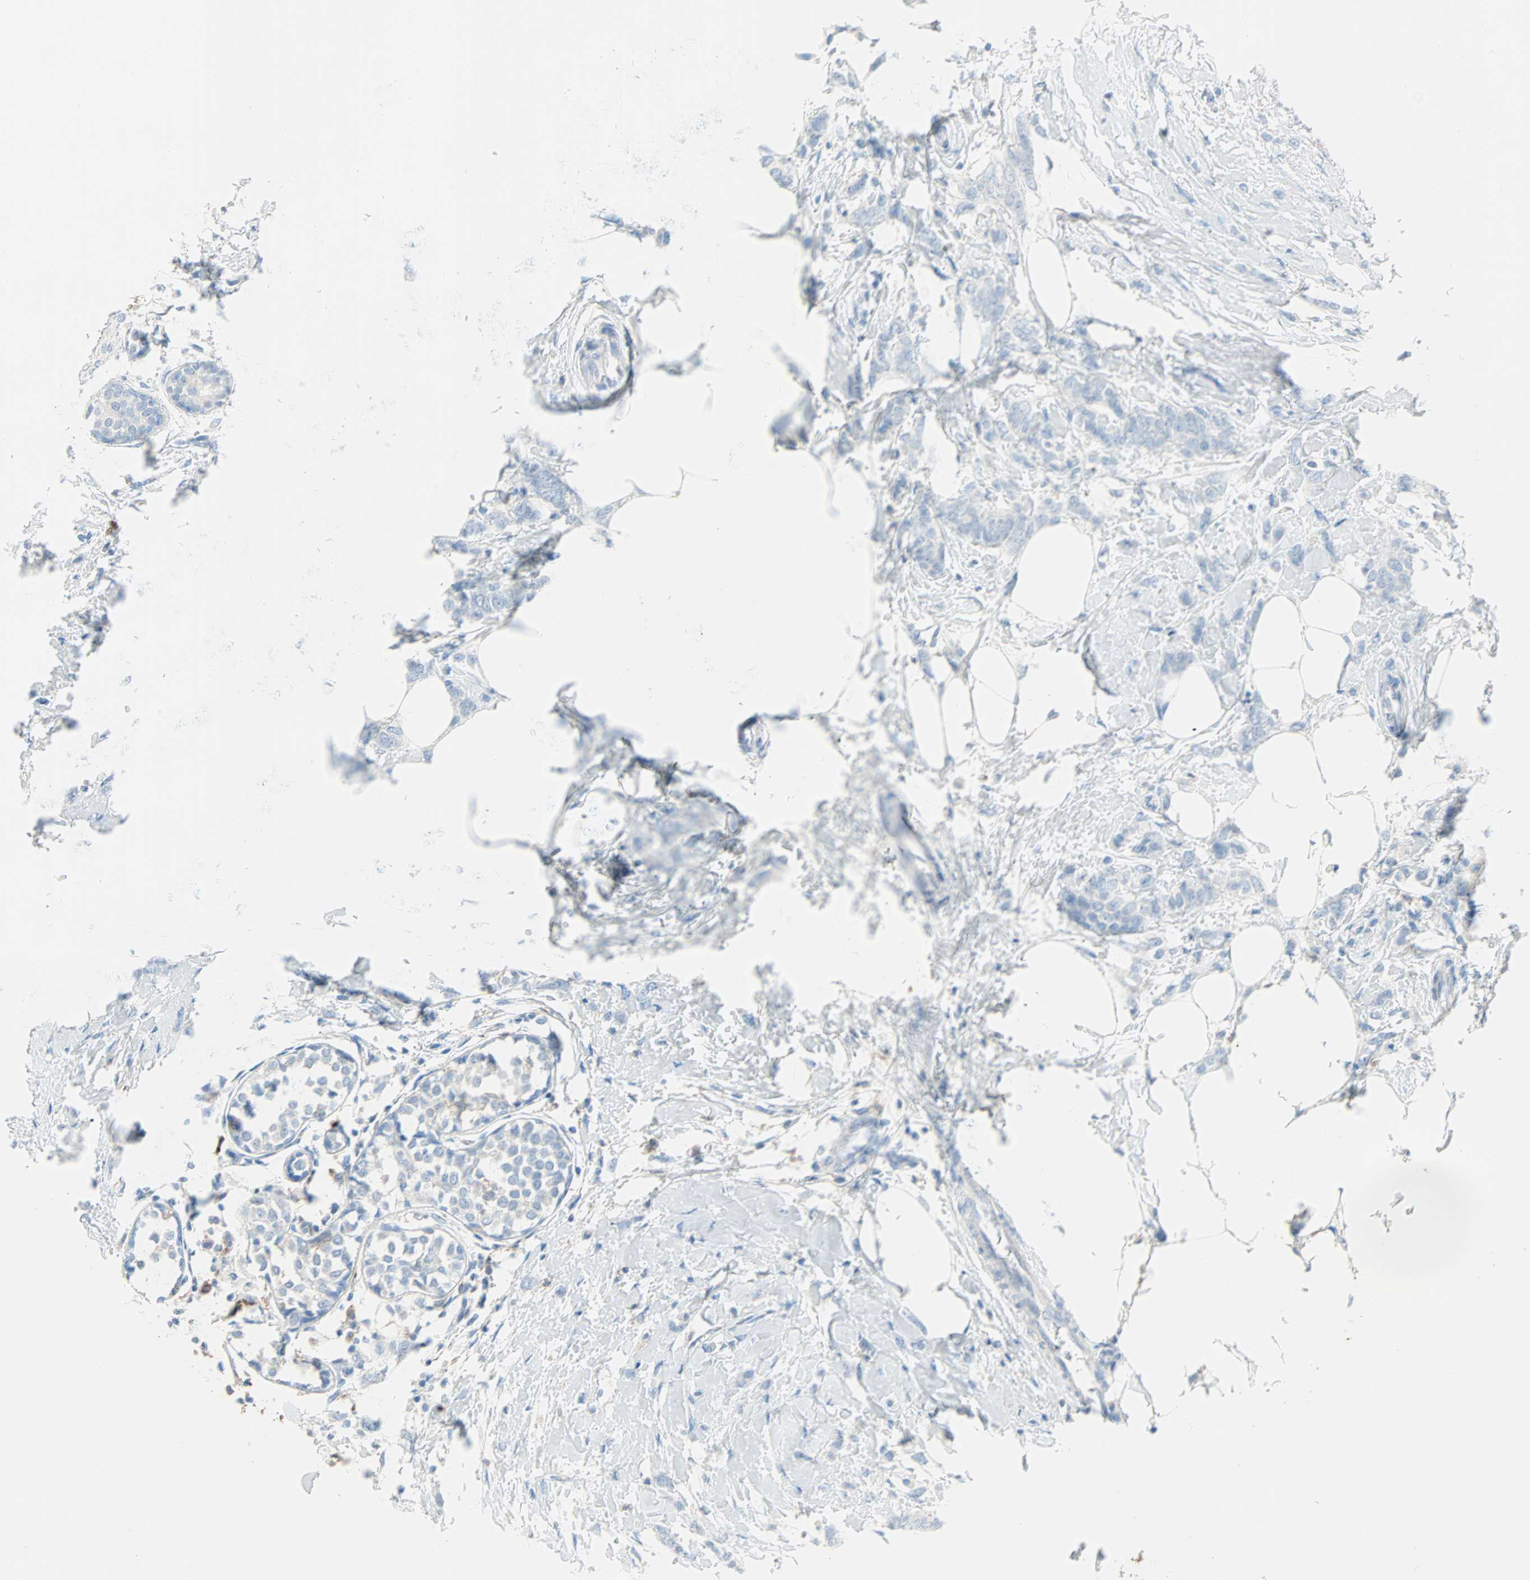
{"staining": {"intensity": "negative", "quantity": "none", "location": "none"}, "tissue": "breast cancer", "cell_type": "Tumor cells", "image_type": "cancer", "snomed": [{"axis": "morphology", "description": "Lobular carcinoma, in situ"}, {"axis": "morphology", "description": "Lobular carcinoma"}, {"axis": "topography", "description": "Breast"}], "caption": "An immunohistochemistry photomicrograph of breast cancer (lobular carcinoma in situ) is shown. There is no staining in tumor cells of breast cancer (lobular carcinoma in situ). (DAB (3,3'-diaminobenzidine) IHC visualized using brightfield microscopy, high magnification).", "gene": "CLEC4A", "patient": {"sex": "female", "age": 41}}